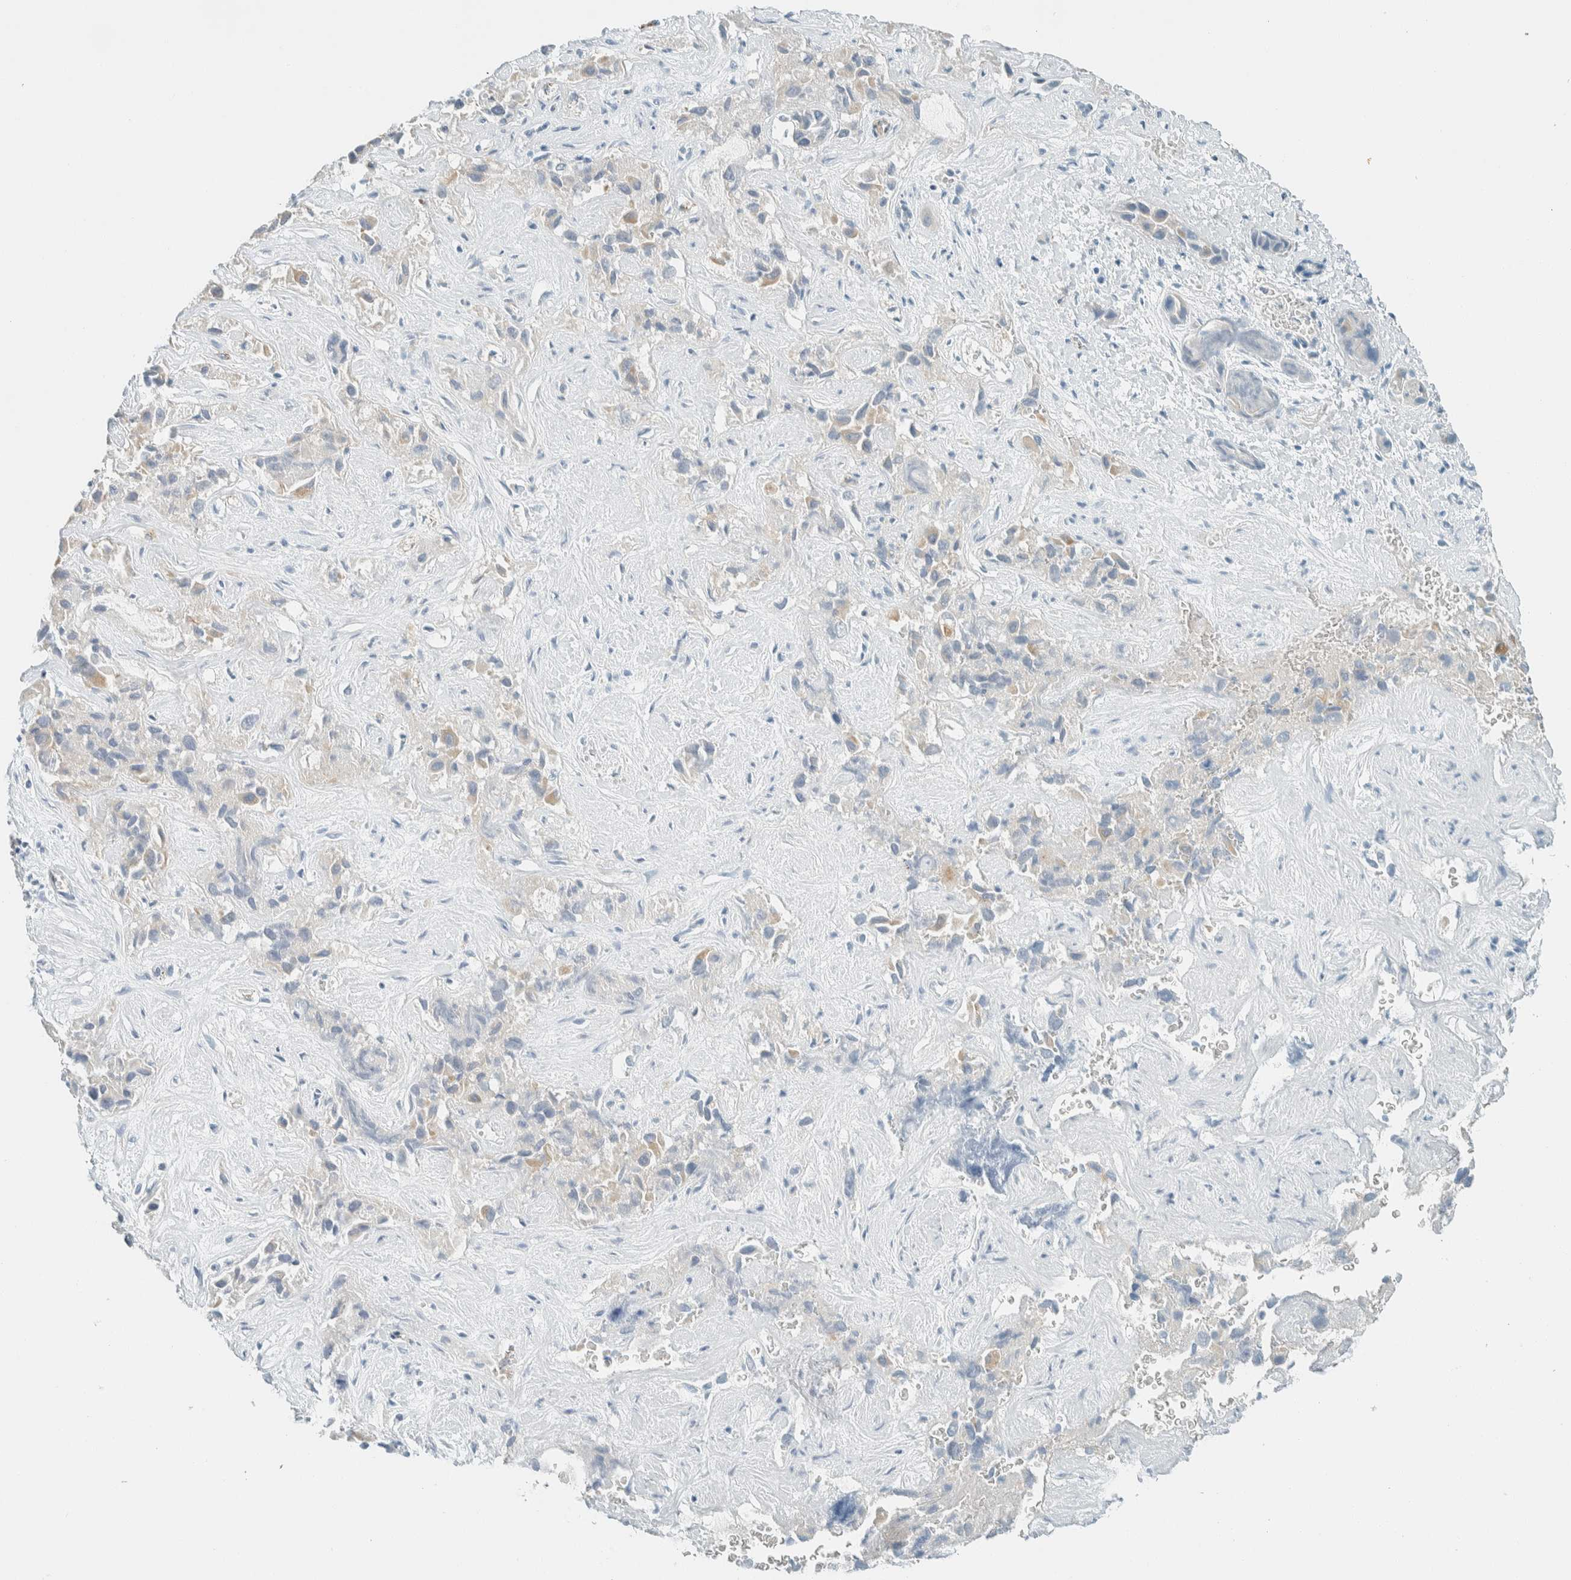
{"staining": {"intensity": "weak", "quantity": "<25%", "location": "cytoplasmic/membranous"}, "tissue": "liver cancer", "cell_type": "Tumor cells", "image_type": "cancer", "snomed": [{"axis": "morphology", "description": "Cholangiocarcinoma"}, {"axis": "topography", "description": "Liver"}], "caption": "Tumor cells are negative for brown protein staining in liver cholangiocarcinoma.", "gene": "SLFN12", "patient": {"sex": "female", "age": 52}}